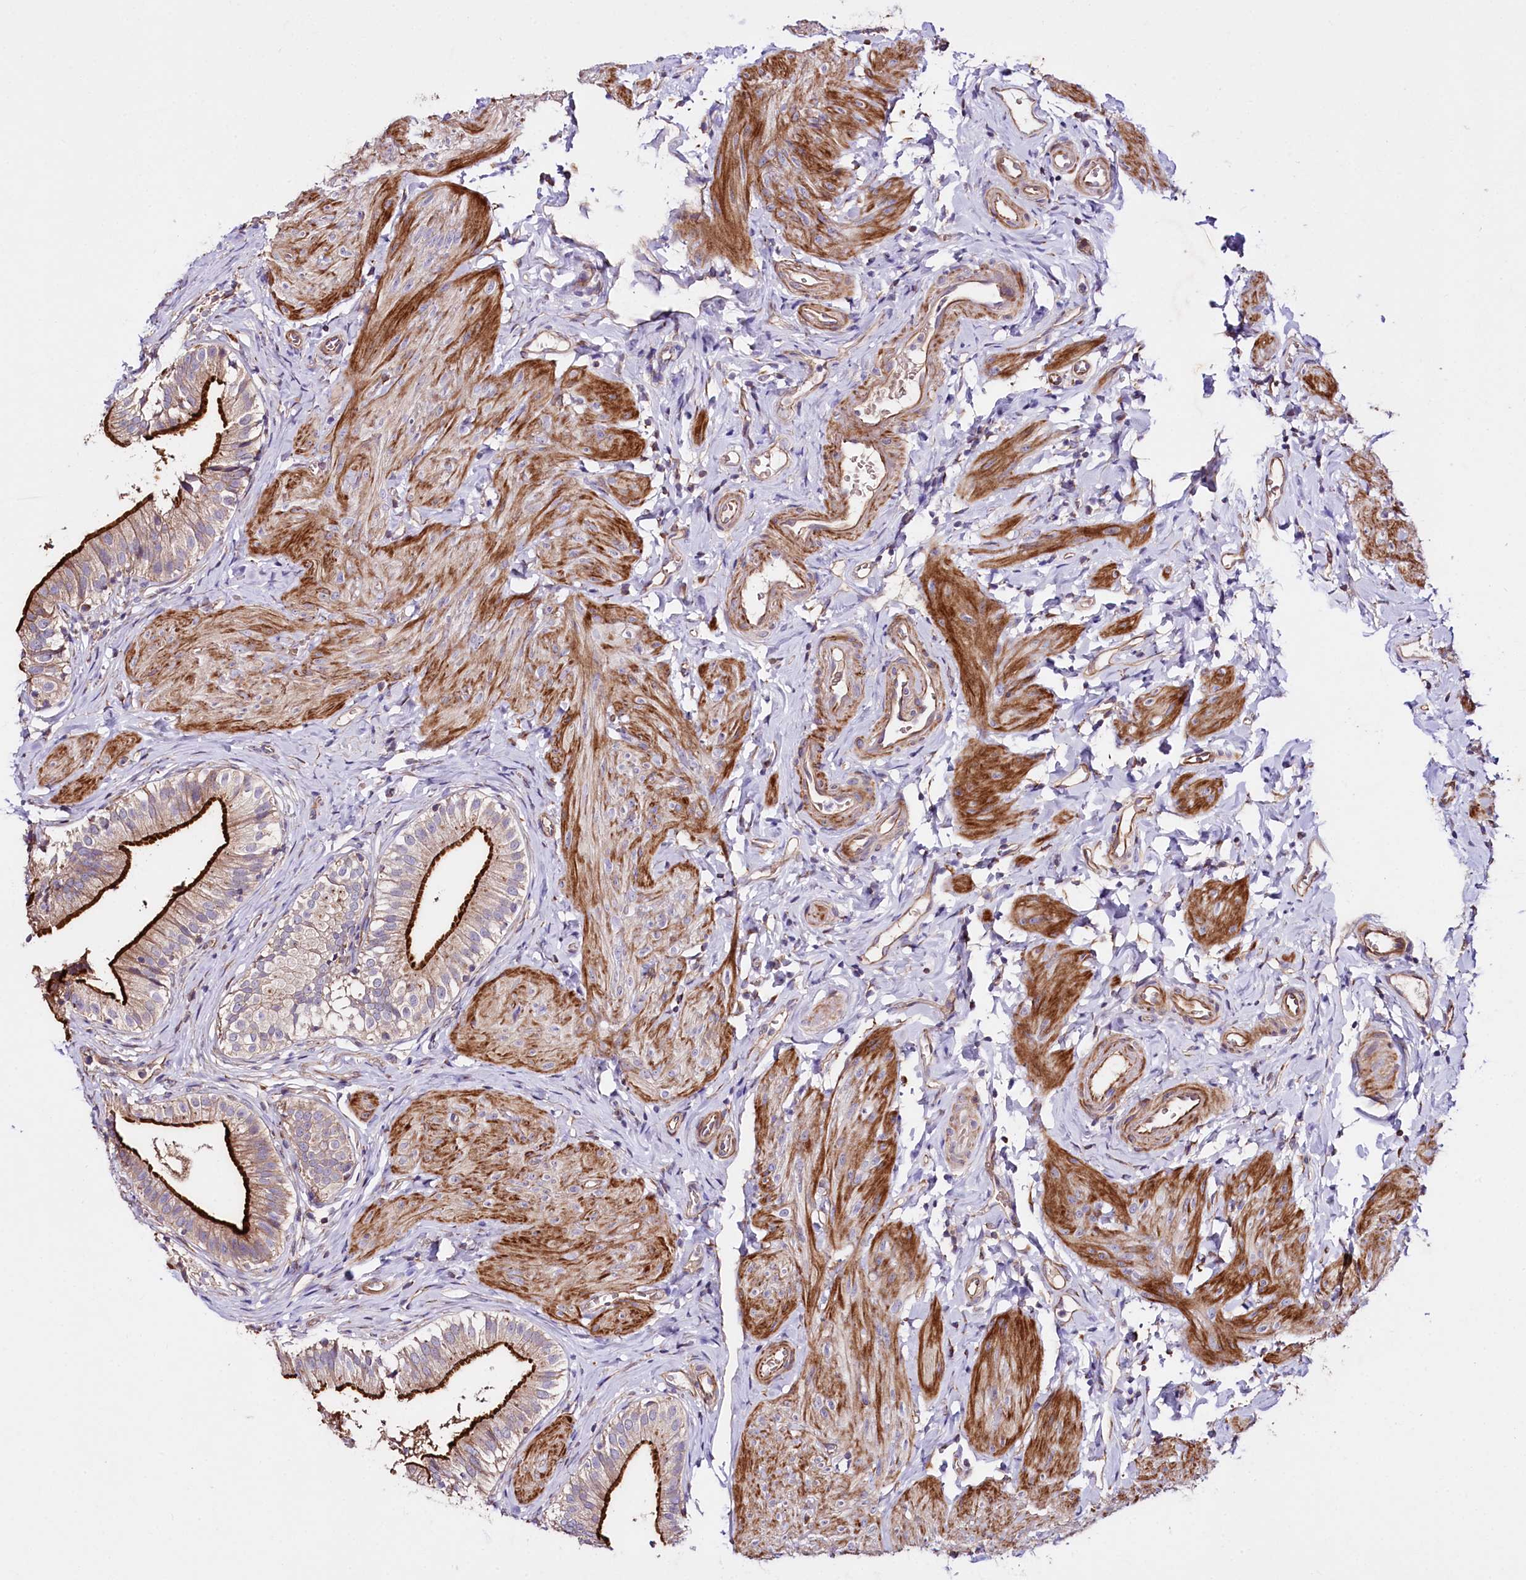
{"staining": {"intensity": "strong", "quantity": ">75%", "location": "cytoplasmic/membranous"}, "tissue": "gallbladder", "cell_type": "Glandular cells", "image_type": "normal", "snomed": [{"axis": "morphology", "description": "Normal tissue, NOS"}, {"axis": "topography", "description": "Gallbladder"}], "caption": "Immunohistochemistry staining of unremarkable gallbladder, which shows high levels of strong cytoplasmic/membranous staining in about >75% of glandular cells indicating strong cytoplasmic/membranous protein staining. The staining was performed using DAB (3,3'-diaminobenzidine) (brown) for protein detection and nuclei were counterstained in hematoxylin (blue).", "gene": "SLC7A1", "patient": {"sex": "female", "age": 47}}